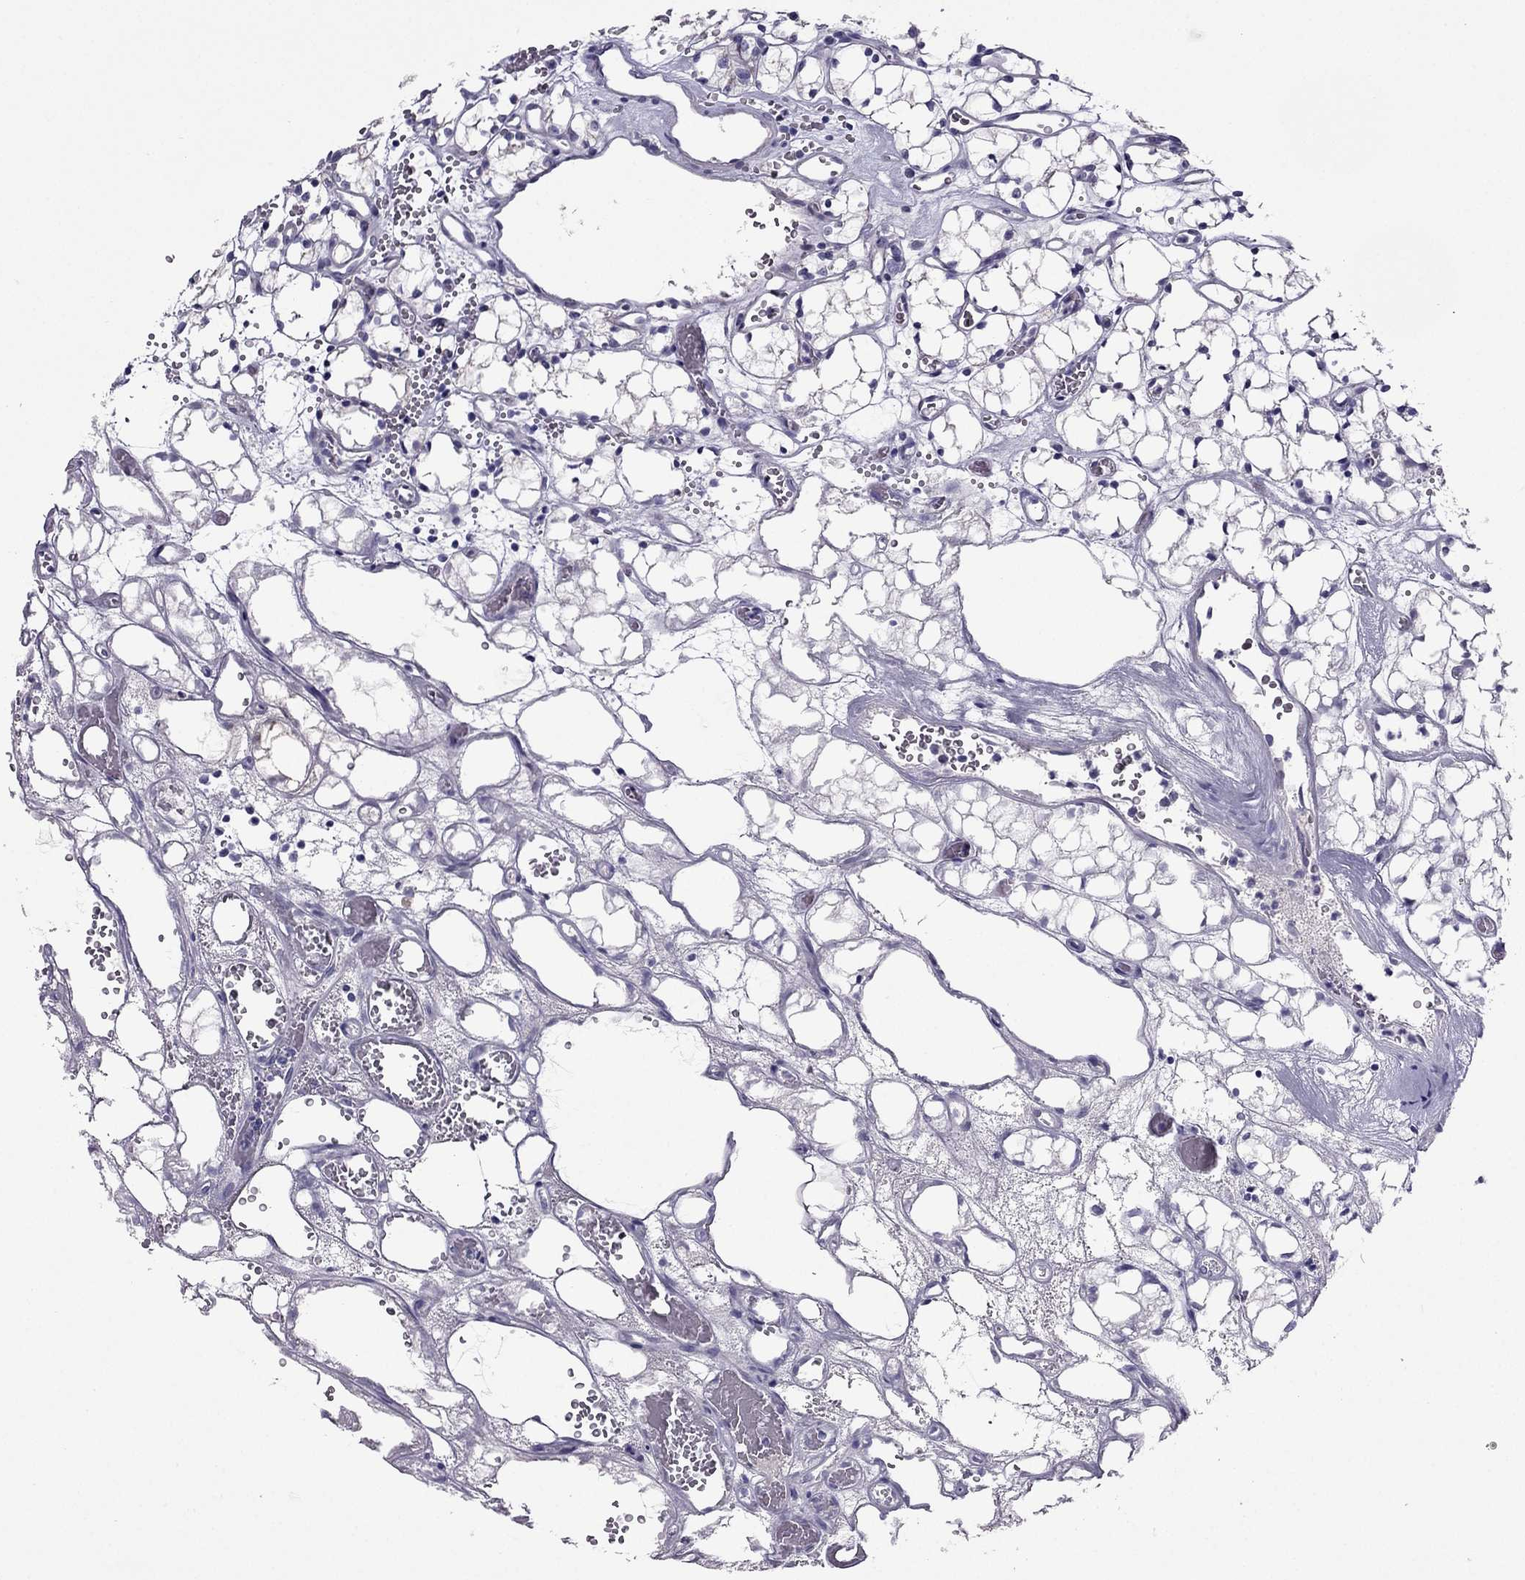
{"staining": {"intensity": "negative", "quantity": "none", "location": "none"}, "tissue": "renal cancer", "cell_type": "Tumor cells", "image_type": "cancer", "snomed": [{"axis": "morphology", "description": "Adenocarcinoma, NOS"}, {"axis": "topography", "description": "Kidney"}], "caption": "Tumor cells show no significant expression in adenocarcinoma (renal). The staining was performed using DAB to visualize the protein expression in brown, while the nuclei were stained in blue with hematoxylin (Magnification: 20x).", "gene": "MYBPH", "patient": {"sex": "female", "age": 69}}